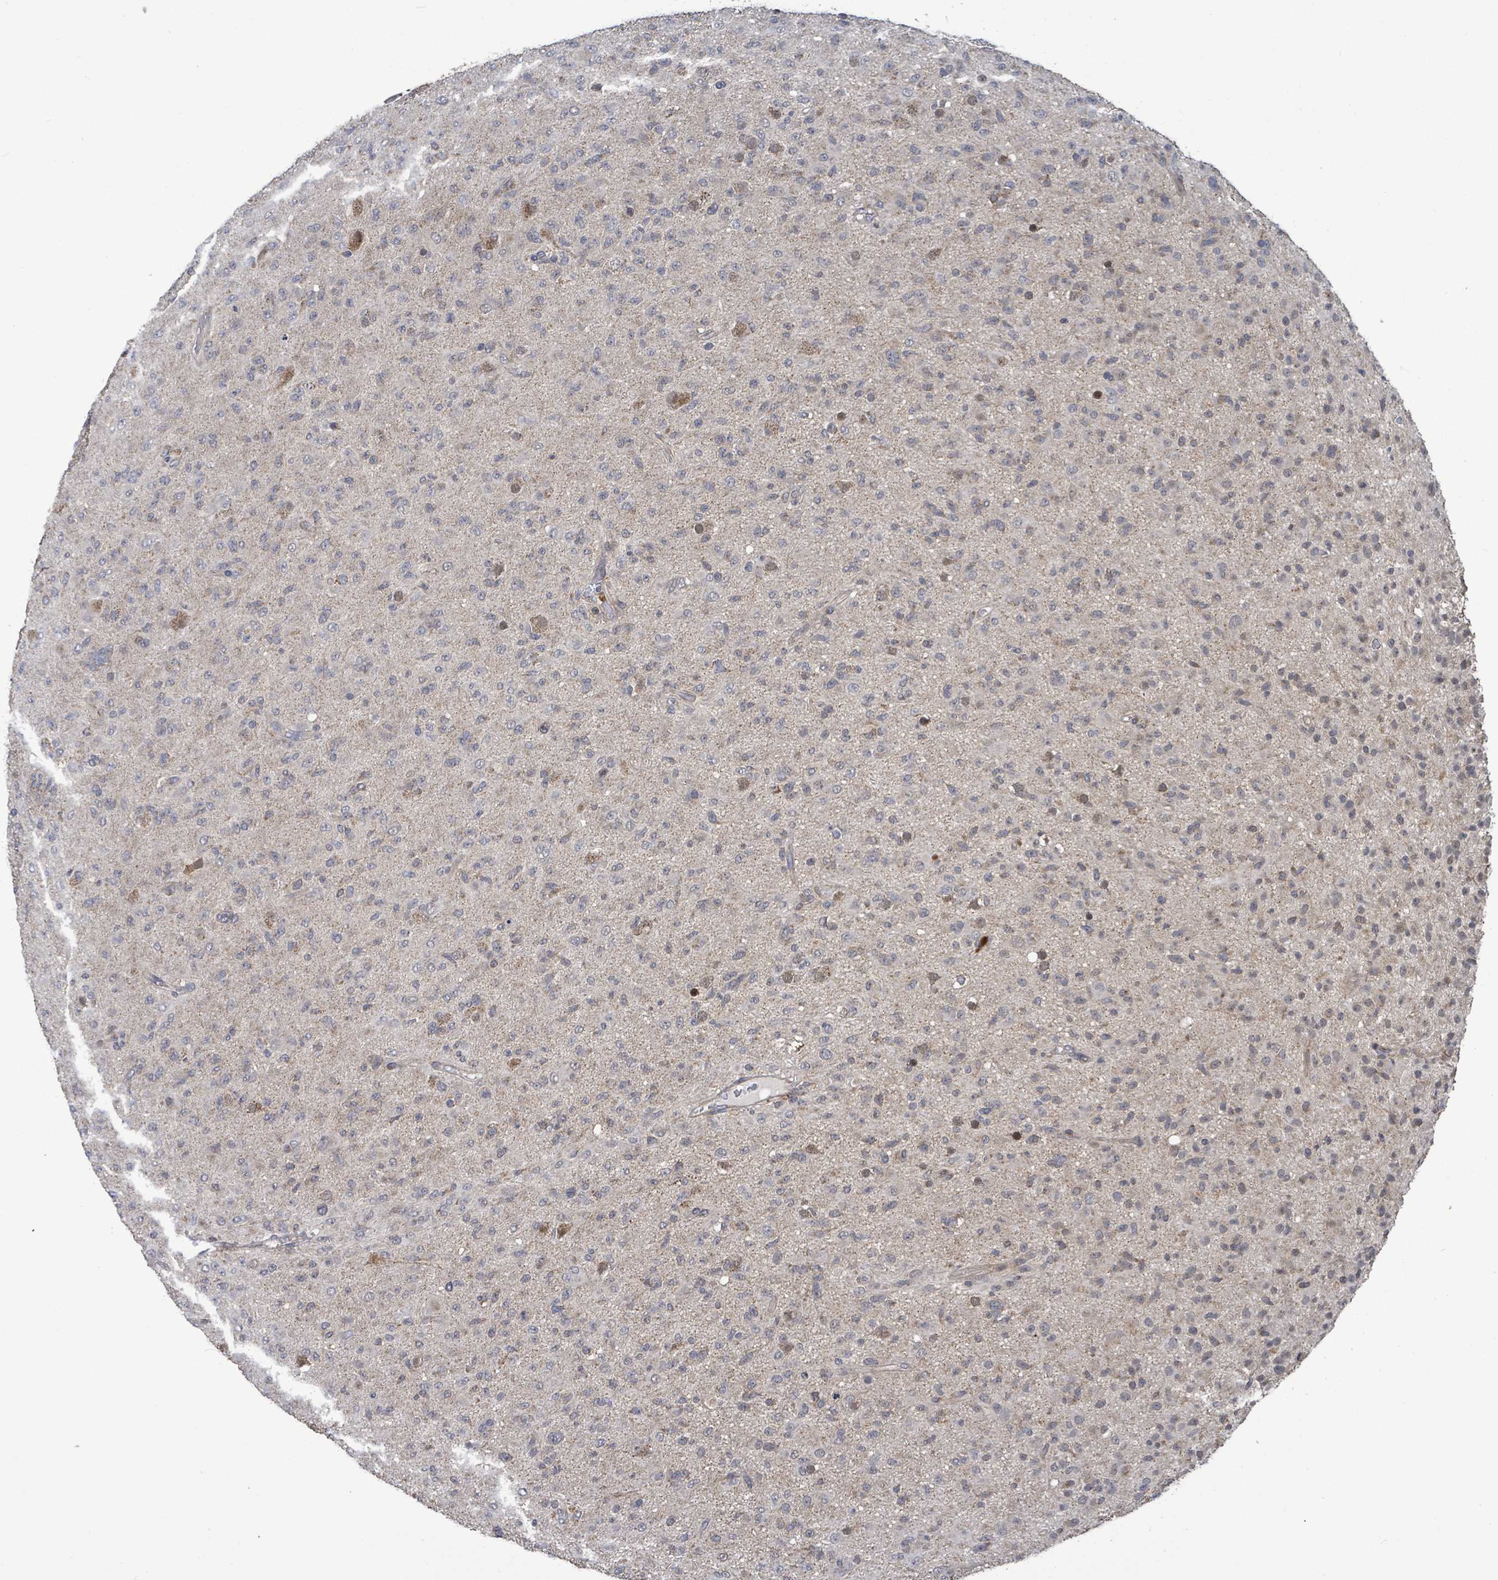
{"staining": {"intensity": "negative", "quantity": "none", "location": "none"}, "tissue": "glioma", "cell_type": "Tumor cells", "image_type": "cancer", "snomed": [{"axis": "morphology", "description": "Glioma, malignant, Low grade"}, {"axis": "topography", "description": "Brain"}], "caption": "Photomicrograph shows no protein expression in tumor cells of malignant glioma (low-grade) tissue.", "gene": "COQ6", "patient": {"sex": "male", "age": 65}}